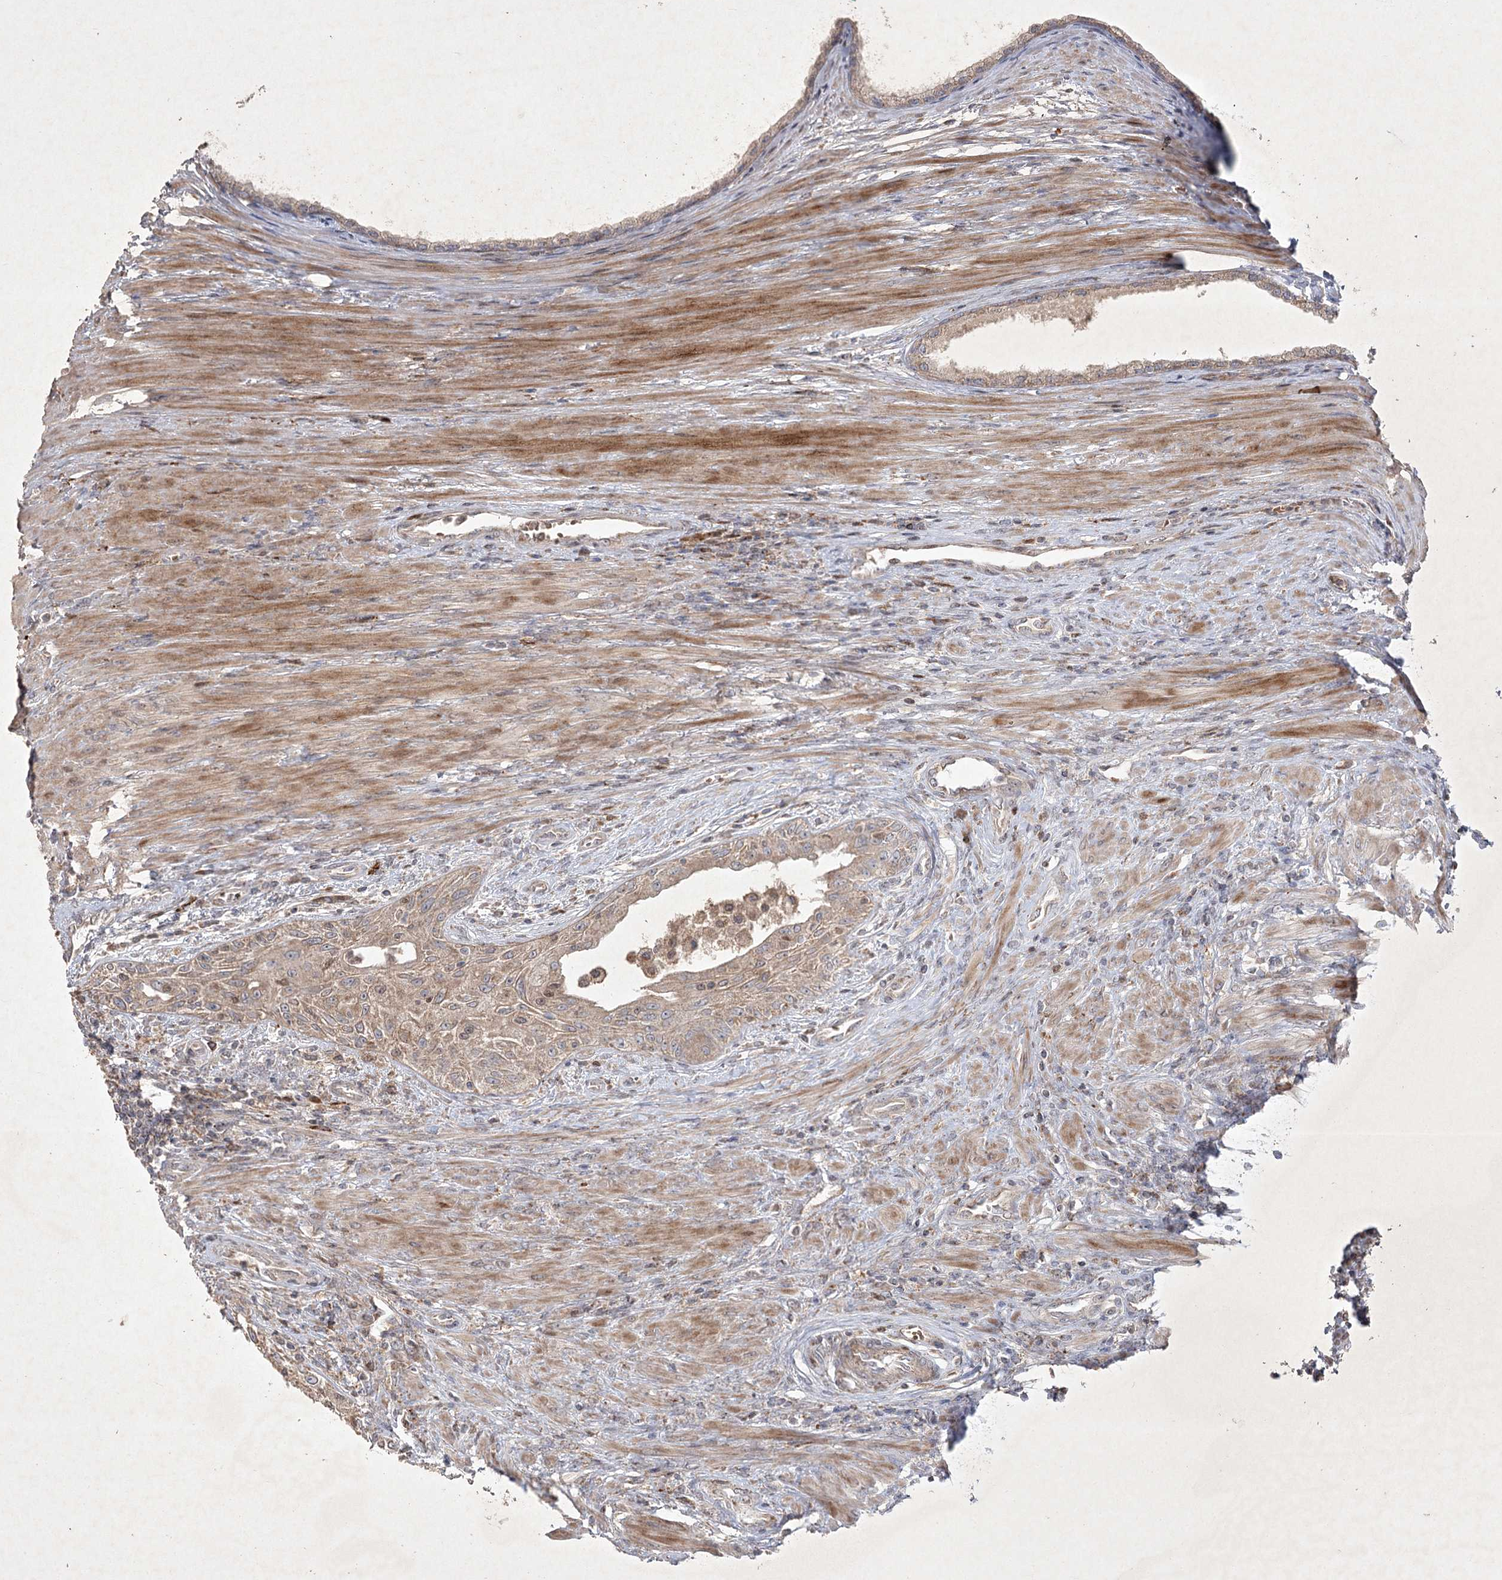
{"staining": {"intensity": "weak", "quantity": ">75%", "location": "cytoplasmic/membranous"}, "tissue": "prostate cancer", "cell_type": "Tumor cells", "image_type": "cancer", "snomed": [{"axis": "morphology", "description": "Normal tissue, NOS"}, {"axis": "morphology", "description": "Adenocarcinoma, Low grade"}, {"axis": "topography", "description": "Prostate"}, {"axis": "topography", "description": "Peripheral nerve tissue"}], "caption": "A low amount of weak cytoplasmic/membranous staining is present in approximately >75% of tumor cells in prostate cancer tissue.", "gene": "KBTBD4", "patient": {"sex": "male", "age": 71}}